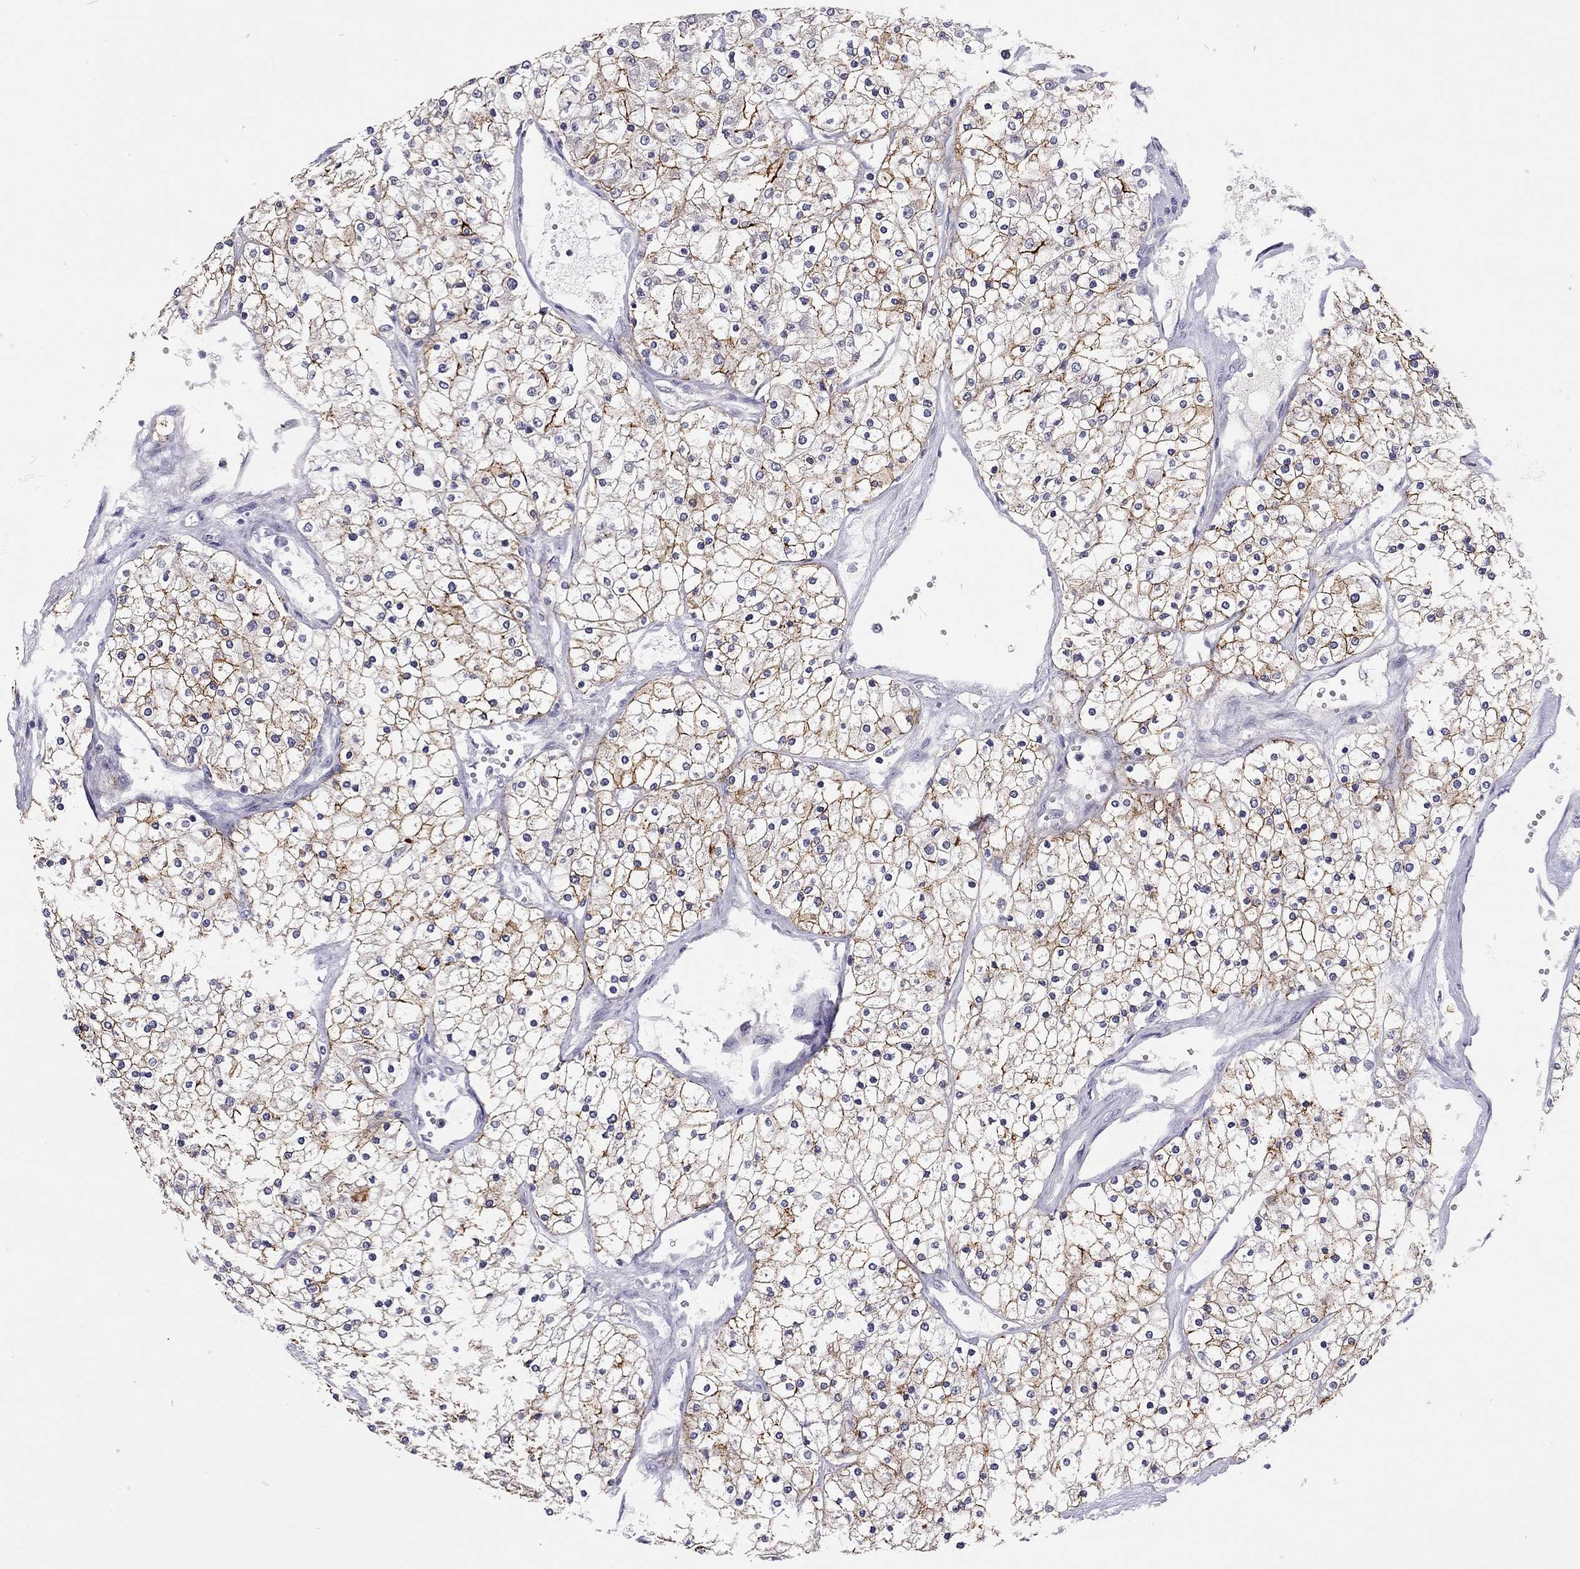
{"staining": {"intensity": "strong", "quantity": ">75%", "location": "cytoplasmic/membranous"}, "tissue": "renal cancer", "cell_type": "Tumor cells", "image_type": "cancer", "snomed": [{"axis": "morphology", "description": "Adenocarcinoma, NOS"}, {"axis": "topography", "description": "Kidney"}], "caption": "IHC (DAB) staining of renal cancer displays strong cytoplasmic/membranous protein expression in about >75% of tumor cells.", "gene": "SCARB1", "patient": {"sex": "male", "age": 80}}